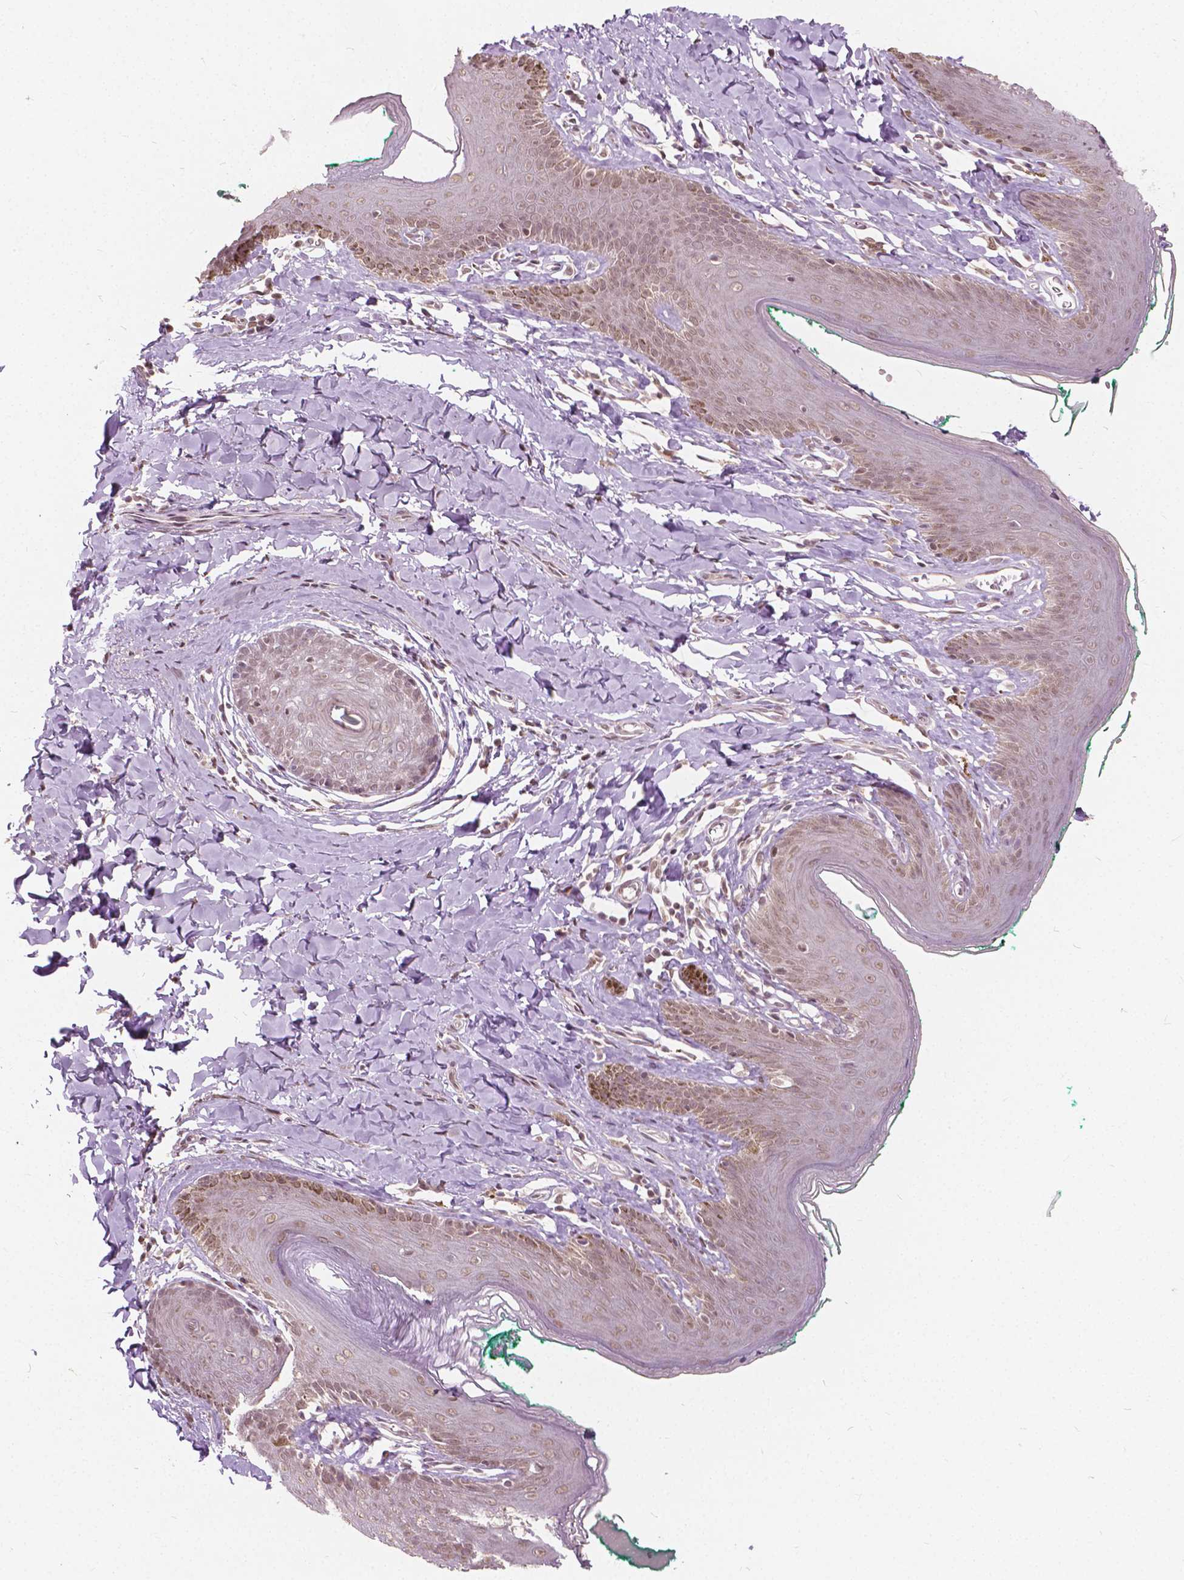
{"staining": {"intensity": "moderate", "quantity": ">75%", "location": "nuclear"}, "tissue": "skin", "cell_type": "Epidermal cells", "image_type": "normal", "snomed": [{"axis": "morphology", "description": "Normal tissue, NOS"}, {"axis": "topography", "description": "Vulva"}, {"axis": "topography", "description": "Peripheral nerve tissue"}], "caption": "This is a histology image of IHC staining of normal skin, which shows moderate positivity in the nuclear of epidermal cells.", "gene": "HOXA10", "patient": {"sex": "female", "age": 66}}